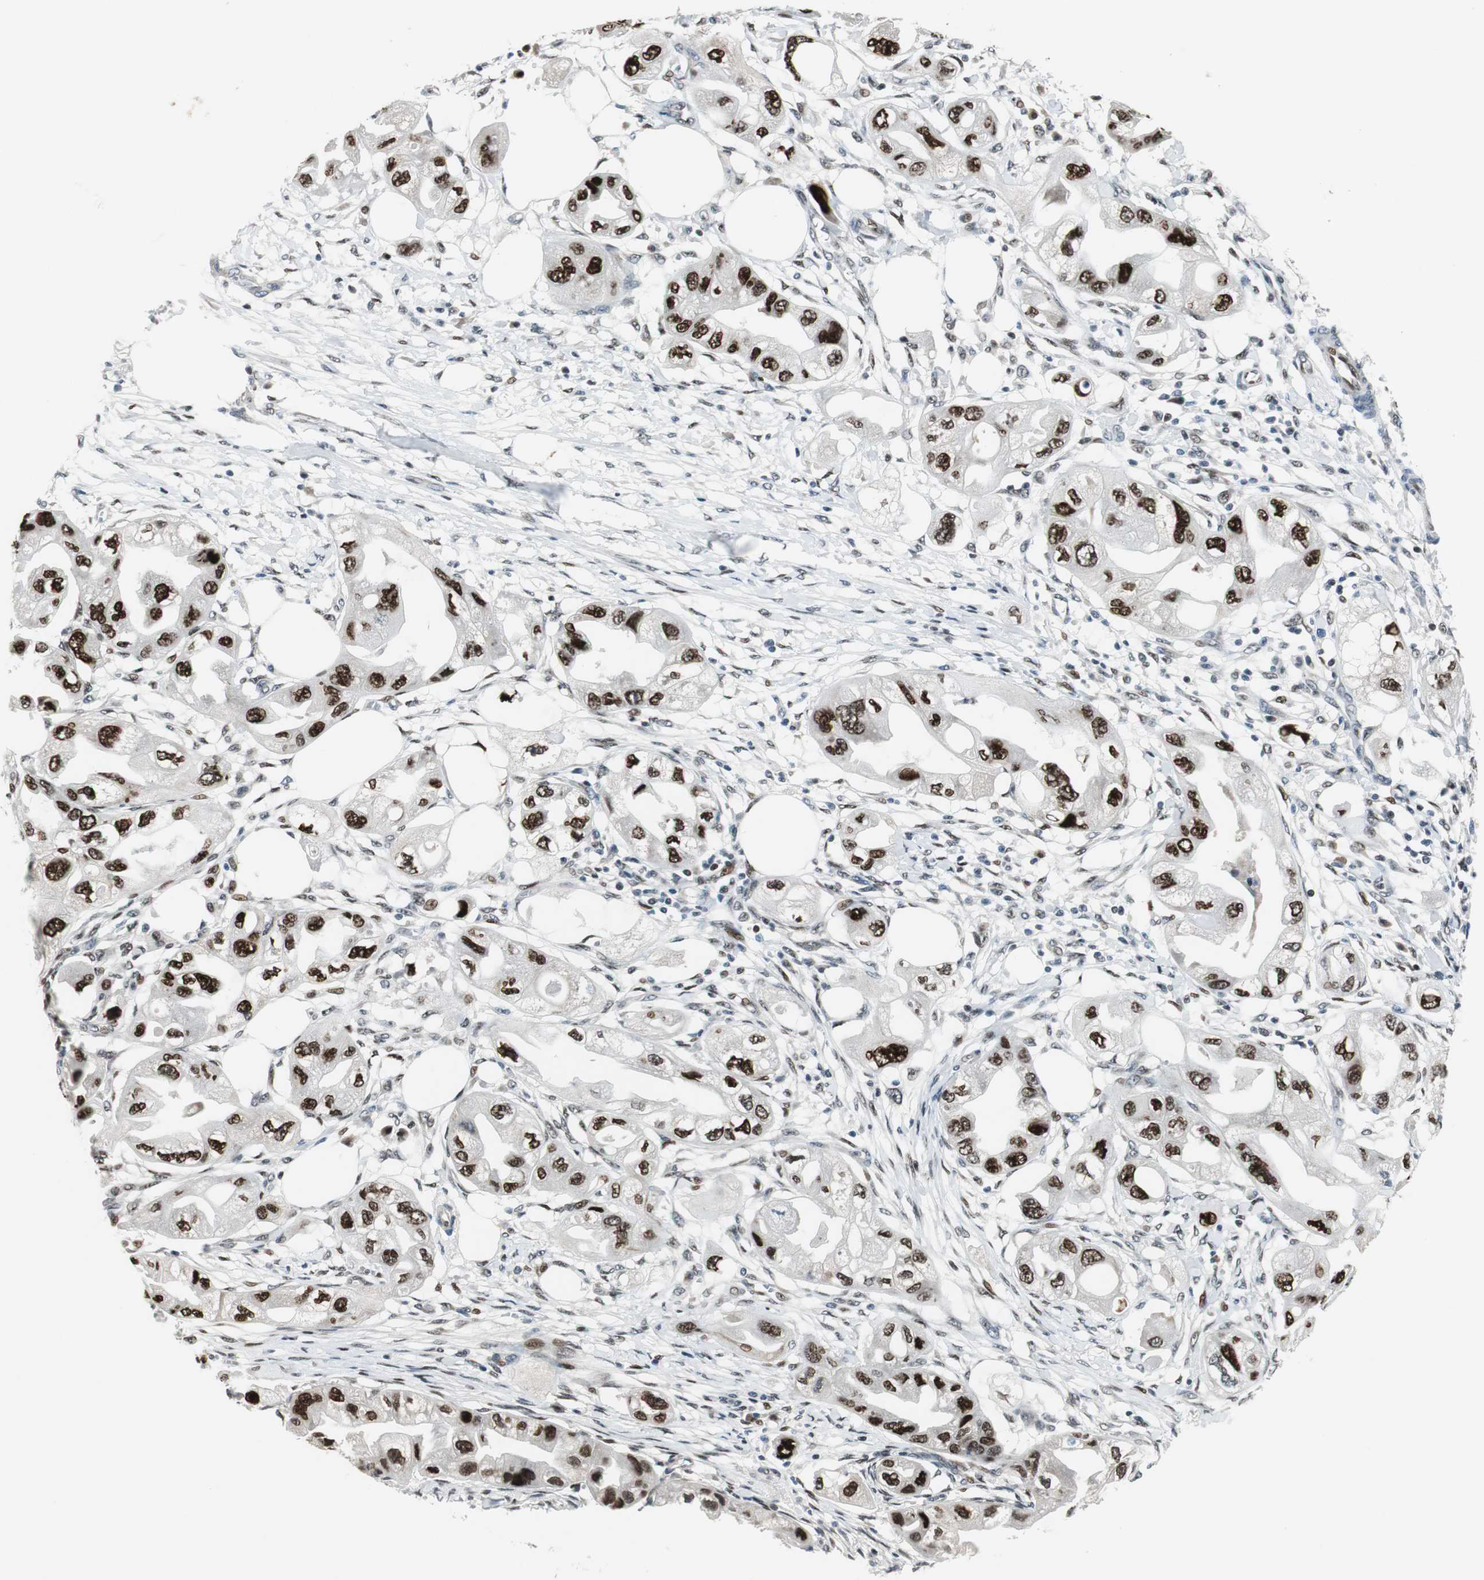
{"staining": {"intensity": "strong", "quantity": ">75%", "location": "nuclear"}, "tissue": "endometrial cancer", "cell_type": "Tumor cells", "image_type": "cancer", "snomed": [{"axis": "morphology", "description": "Adenocarcinoma, NOS"}, {"axis": "topography", "description": "Endometrium"}], "caption": "Immunohistochemical staining of adenocarcinoma (endometrial) reveals high levels of strong nuclear staining in about >75% of tumor cells. The staining was performed using DAB (3,3'-diaminobenzidine) to visualize the protein expression in brown, while the nuclei were stained in blue with hematoxylin (Magnification: 20x).", "gene": "AJUBA", "patient": {"sex": "female", "age": 67}}